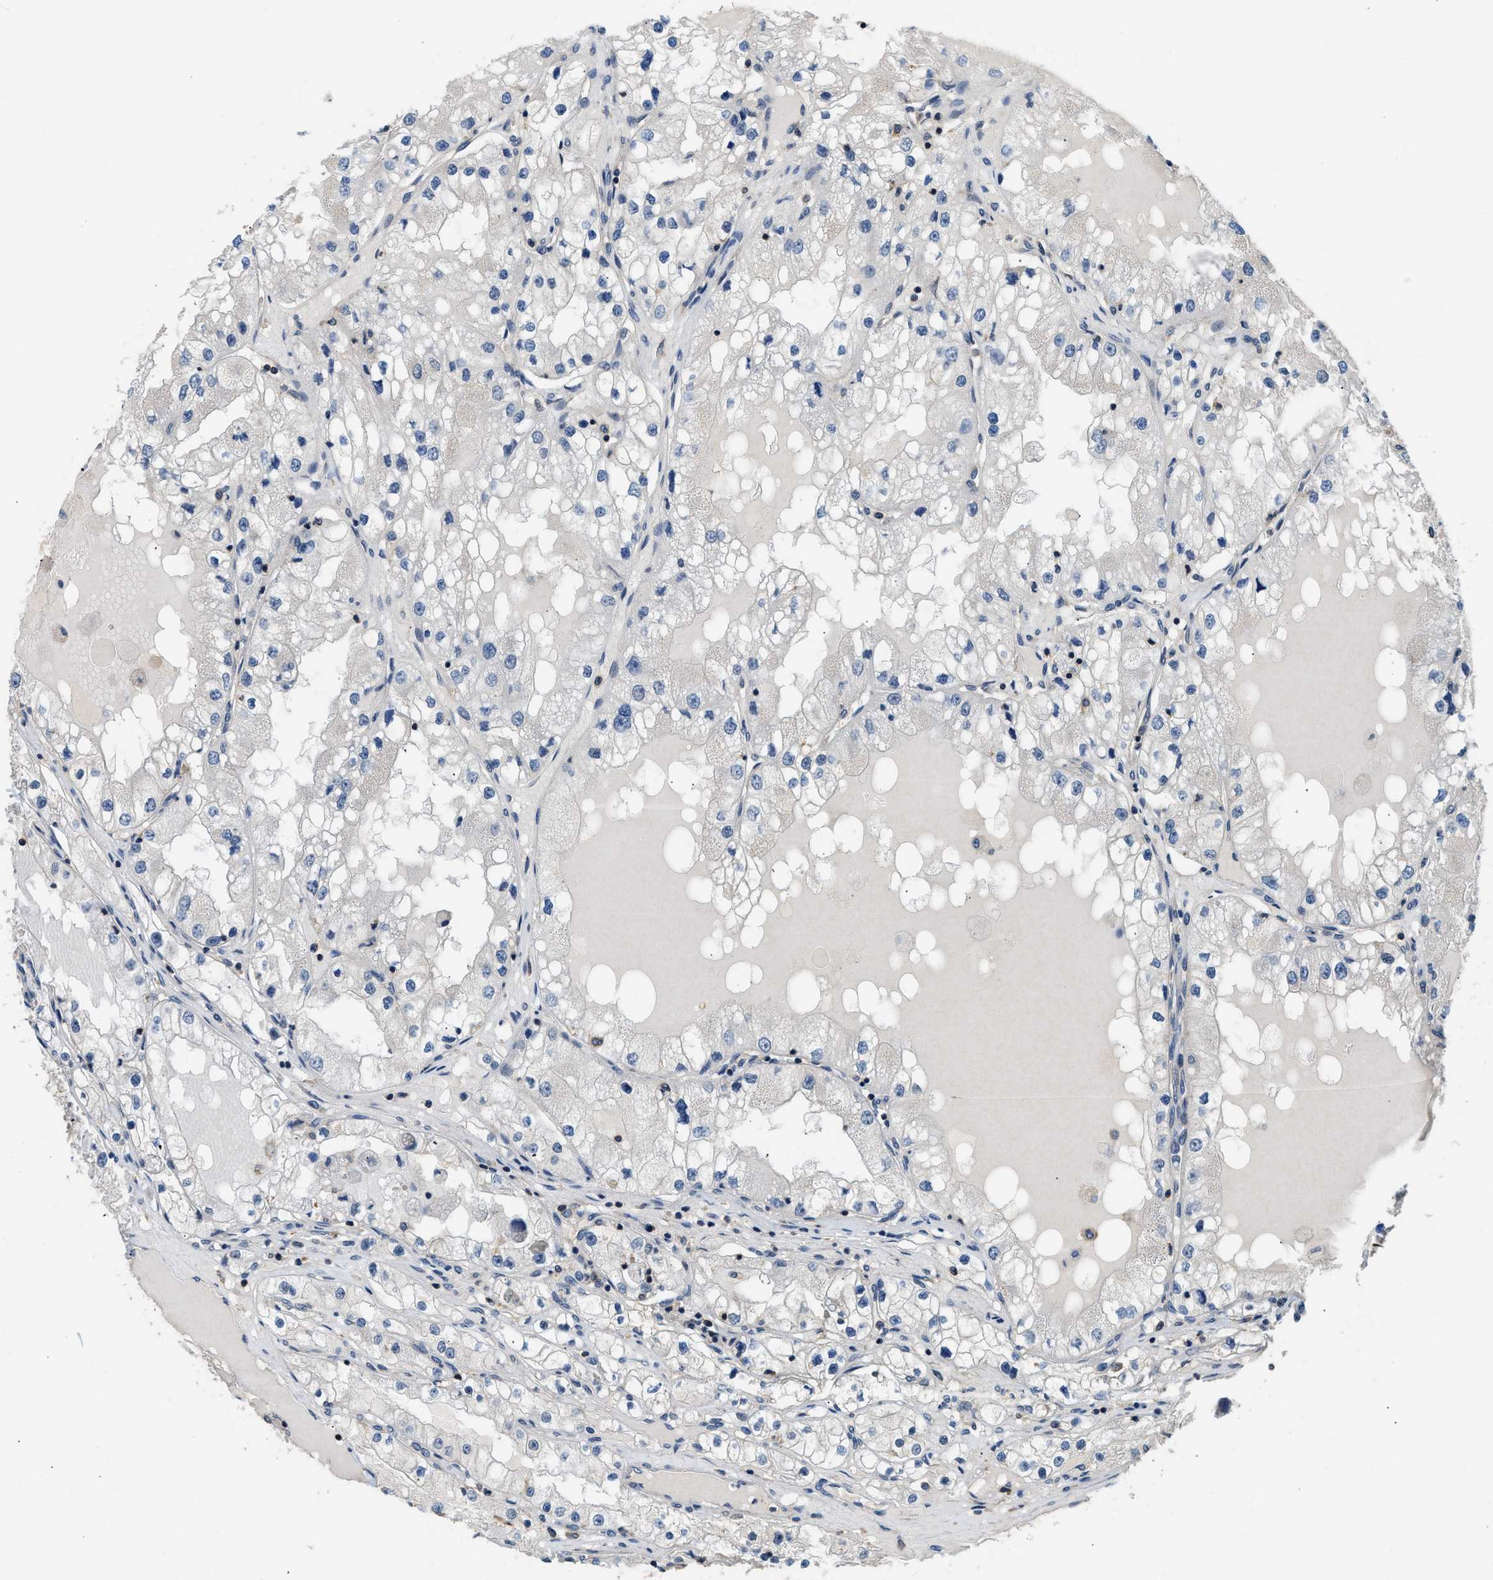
{"staining": {"intensity": "negative", "quantity": "none", "location": "none"}, "tissue": "renal cancer", "cell_type": "Tumor cells", "image_type": "cancer", "snomed": [{"axis": "morphology", "description": "Adenocarcinoma, NOS"}, {"axis": "topography", "description": "Kidney"}], "caption": "Adenocarcinoma (renal) was stained to show a protein in brown. There is no significant positivity in tumor cells.", "gene": "MTMR1", "patient": {"sex": "male", "age": 68}}